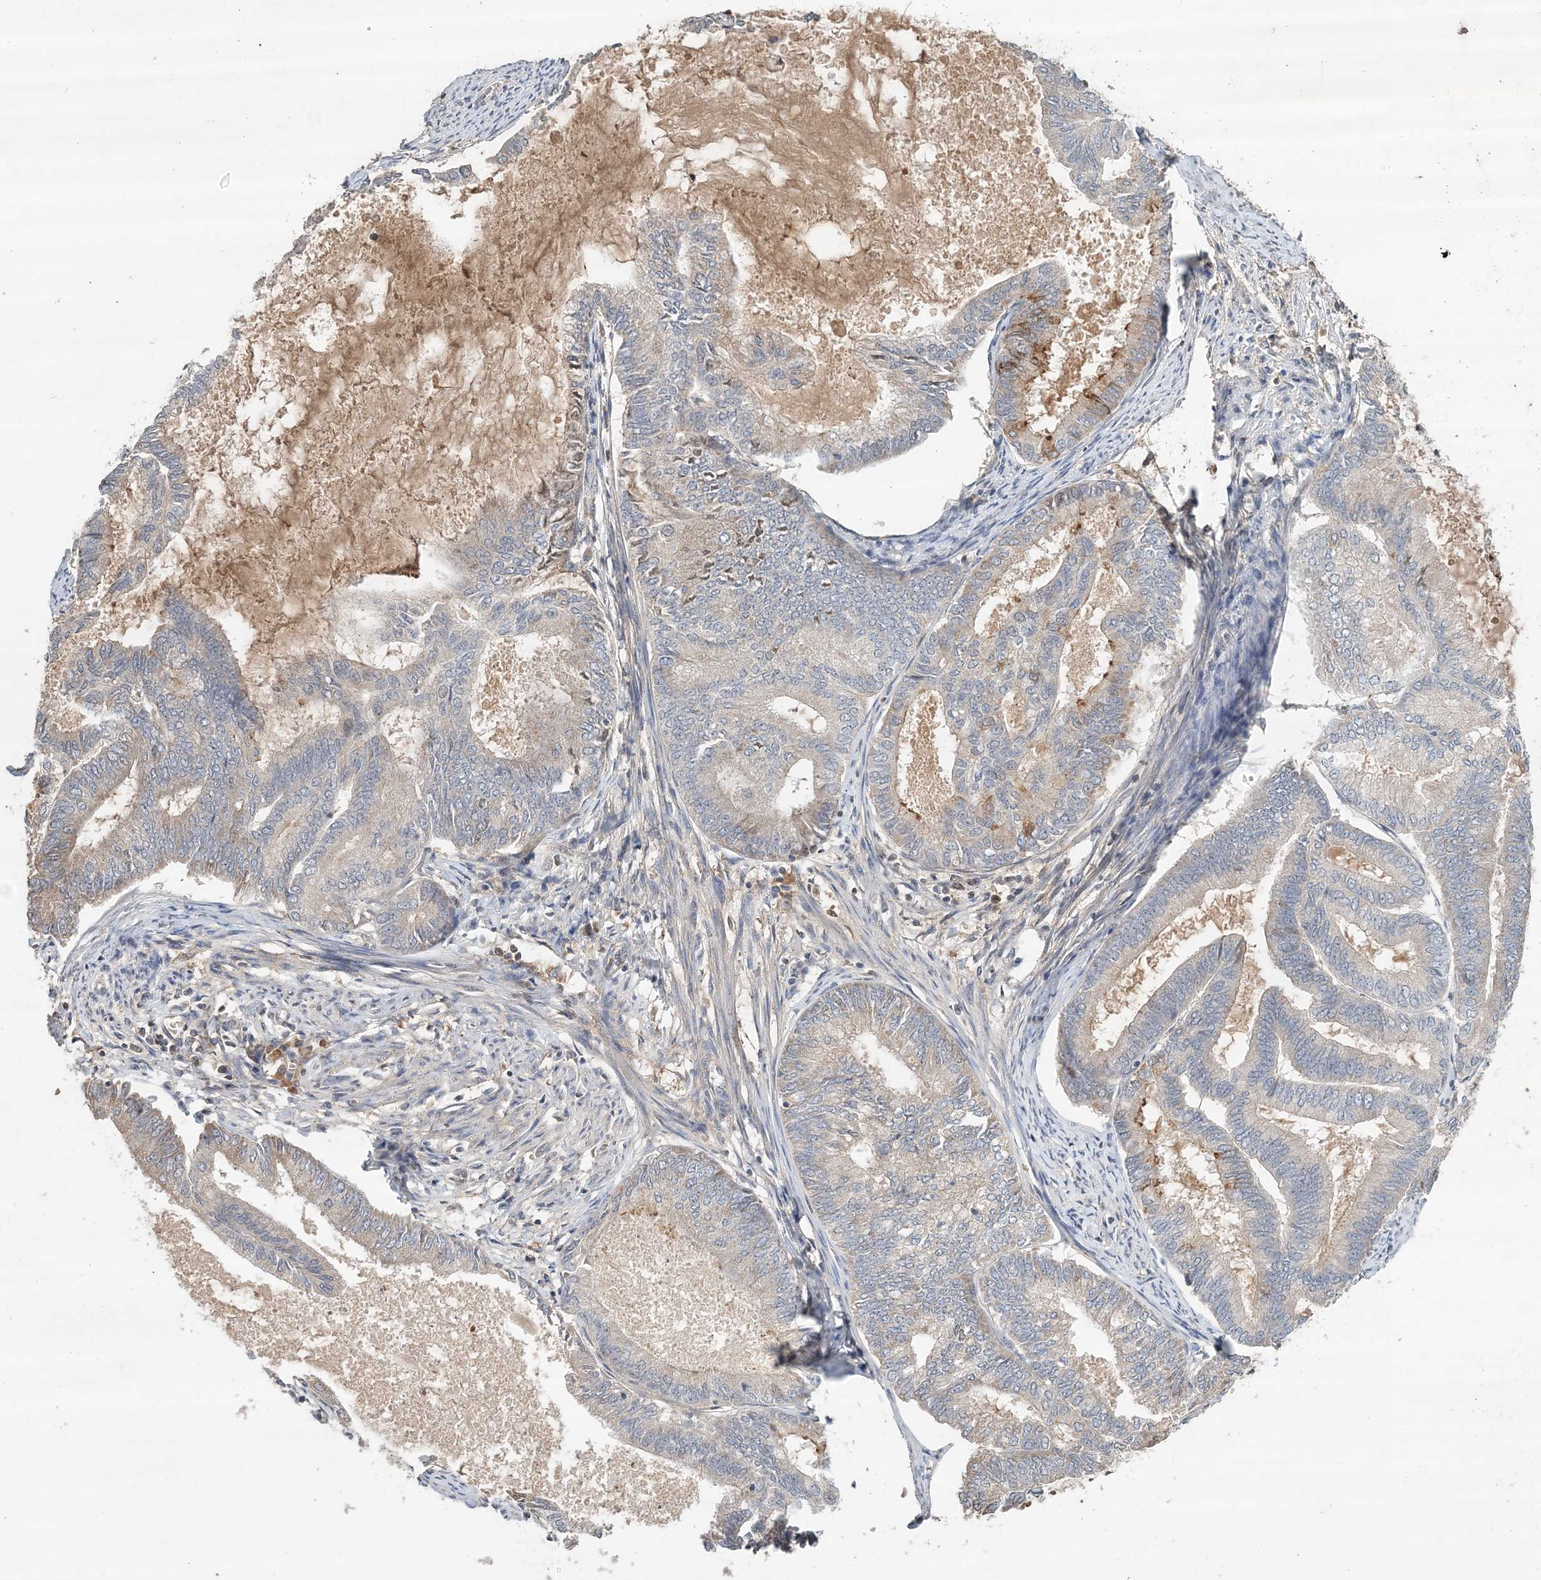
{"staining": {"intensity": "weak", "quantity": "<25%", "location": "cytoplasmic/membranous"}, "tissue": "endometrial cancer", "cell_type": "Tumor cells", "image_type": "cancer", "snomed": [{"axis": "morphology", "description": "Adenocarcinoma, NOS"}, {"axis": "topography", "description": "Endometrium"}], "caption": "High power microscopy image of an immunohistochemistry (IHC) image of adenocarcinoma (endometrial), revealing no significant positivity in tumor cells. The staining is performed using DAB brown chromogen with nuclei counter-stained in using hematoxylin.", "gene": "SYCP3", "patient": {"sex": "female", "age": 86}}